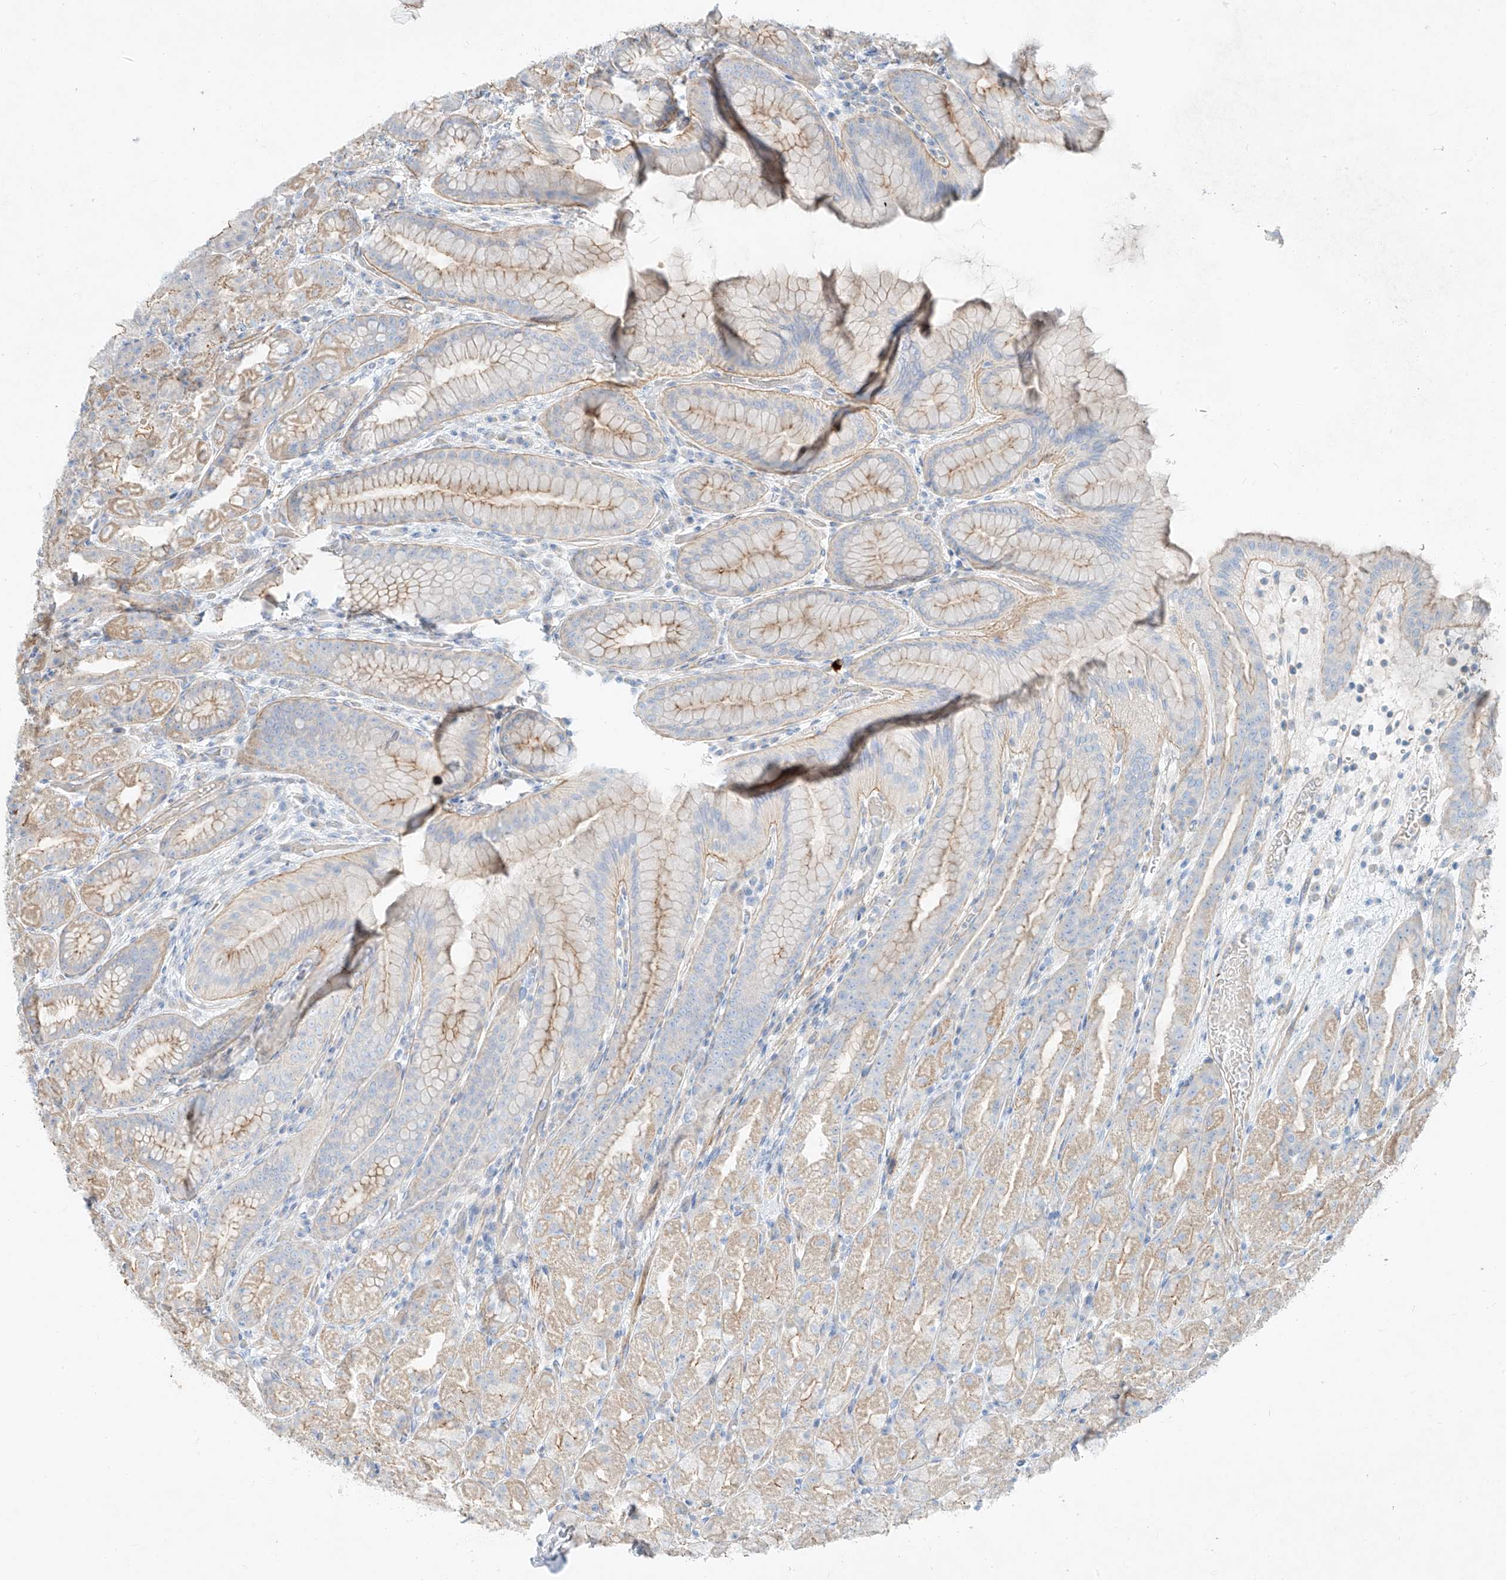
{"staining": {"intensity": "moderate", "quantity": "<25%", "location": "cytoplasmic/membranous"}, "tissue": "stomach", "cell_type": "Glandular cells", "image_type": "normal", "snomed": [{"axis": "morphology", "description": "Normal tissue, NOS"}, {"axis": "topography", "description": "Stomach, upper"}], "caption": "IHC photomicrograph of benign stomach: stomach stained using immunohistochemistry (IHC) shows low levels of moderate protein expression localized specifically in the cytoplasmic/membranous of glandular cells, appearing as a cytoplasmic/membranous brown color.", "gene": "AJM1", "patient": {"sex": "male", "age": 68}}